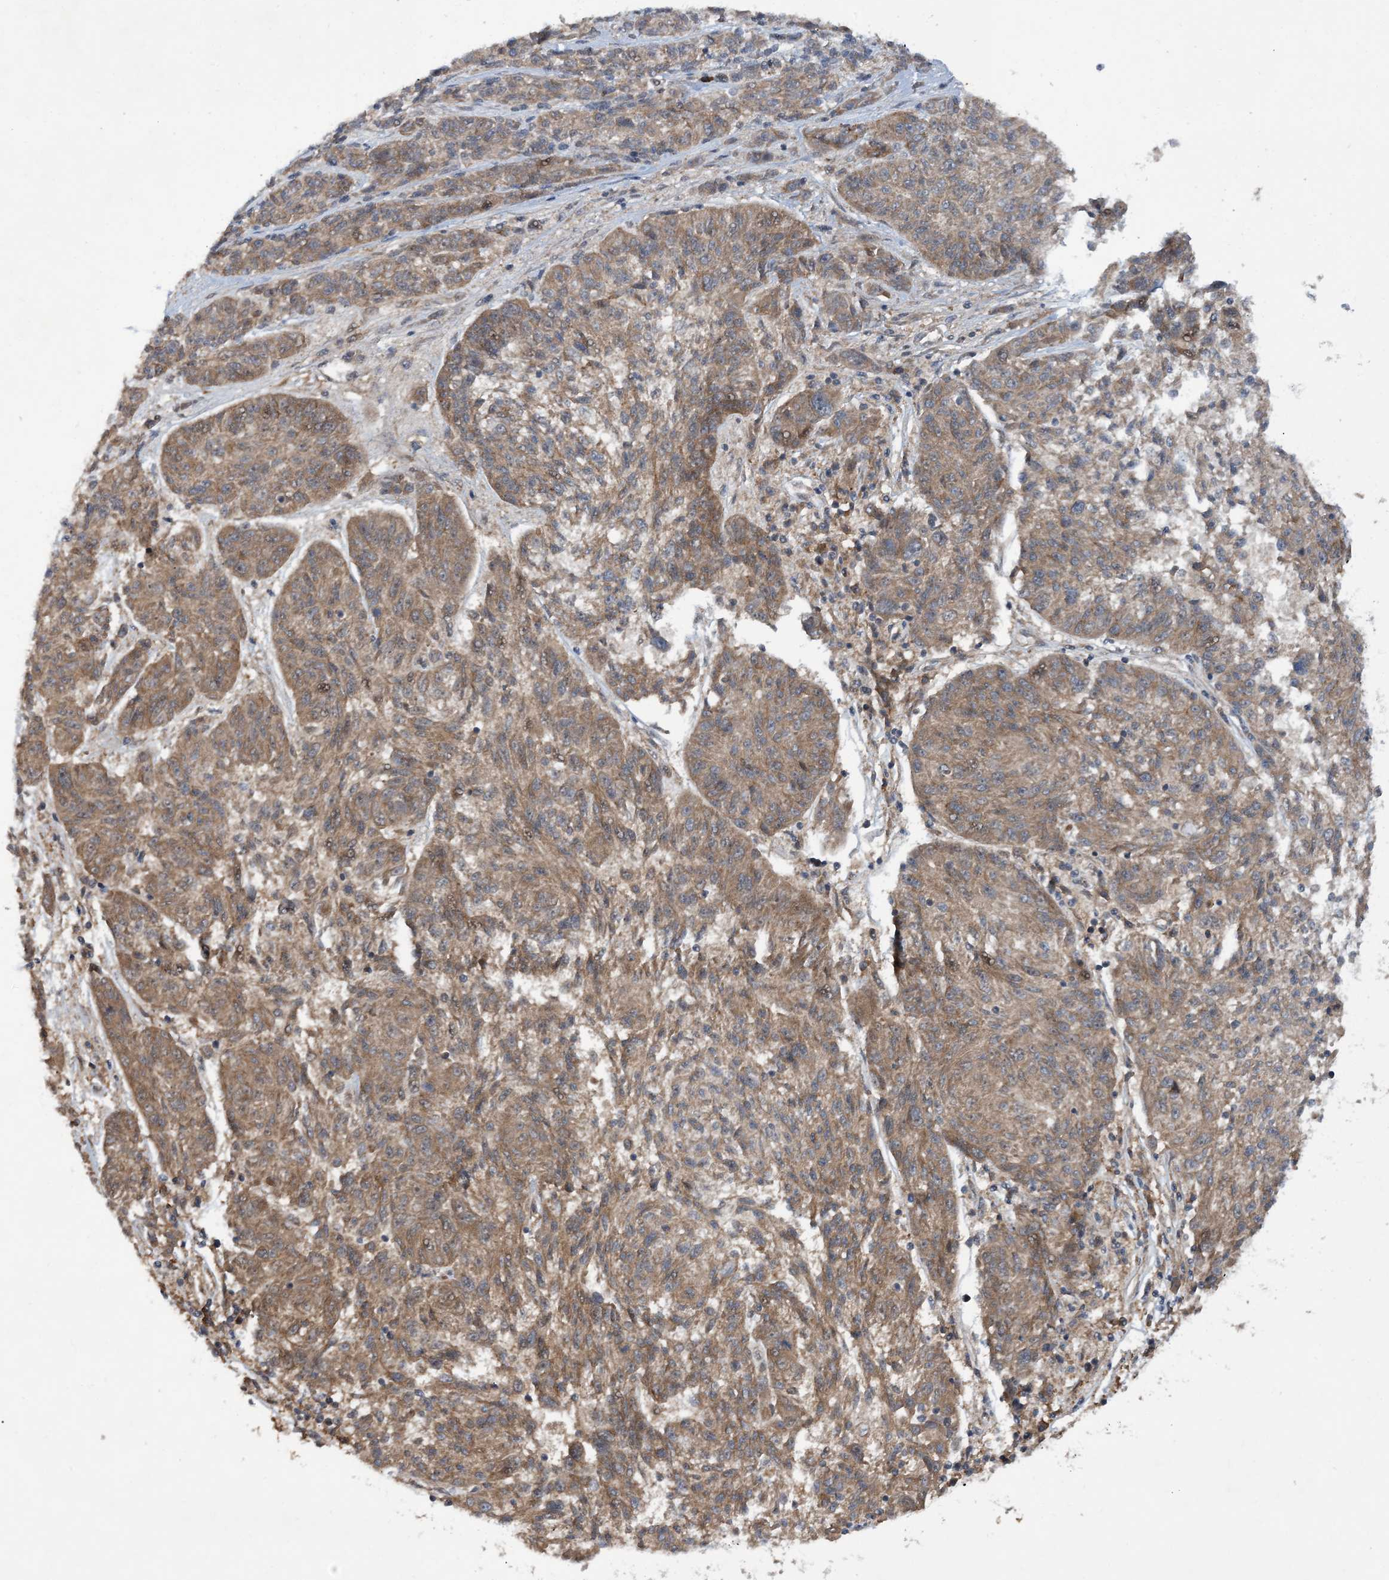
{"staining": {"intensity": "moderate", "quantity": ">75%", "location": "cytoplasmic/membranous"}, "tissue": "melanoma", "cell_type": "Tumor cells", "image_type": "cancer", "snomed": [{"axis": "morphology", "description": "Malignant melanoma, NOS"}, {"axis": "topography", "description": "Skin"}], "caption": "The immunohistochemical stain shows moderate cytoplasmic/membranous positivity in tumor cells of melanoma tissue. The staining was performed using DAB, with brown indicating positive protein expression. Nuclei are stained blue with hematoxylin.", "gene": "HEMK1", "patient": {"sex": "male", "age": 53}}